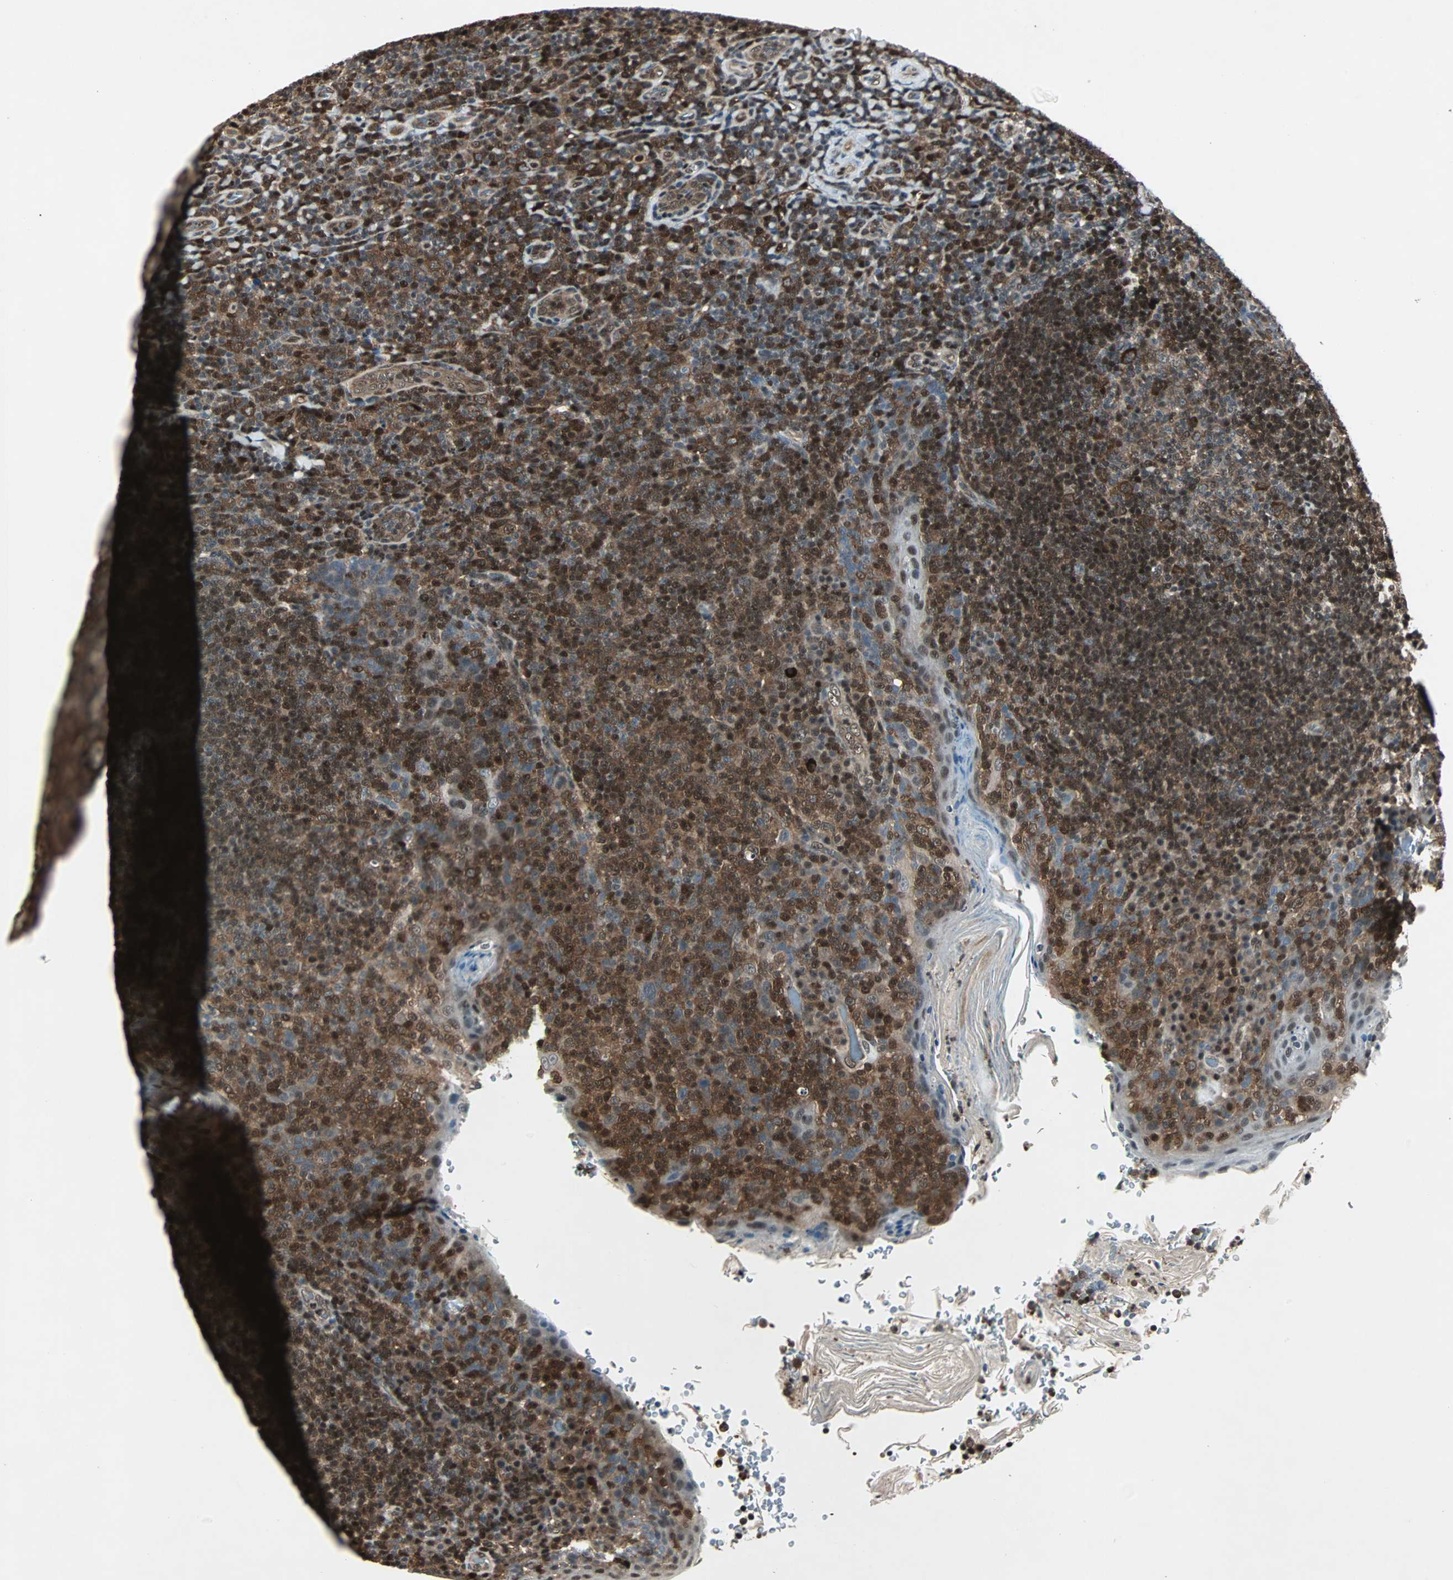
{"staining": {"intensity": "moderate", "quantity": ">75%", "location": "cytoplasmic/membranous,nuclear"}, "tissue": "tonsil", "cell_type": "Germinal center cells", "image_type": "normal", "snomed": [{"axis": "morphology", "description": "Normal tissue, NOS"}, {"axis": "topography", "description": "Tonsil"}], "caption": "IHC (DAB (3,3'-diaminobenzidine)) staining of benign human tonsil reveals moderate cytoplasmic/membranous,nuclear protein expression in about >75% of germinal center cells.", "gene": "ACLY", "patient": {"sex": "male", "age": 17}}